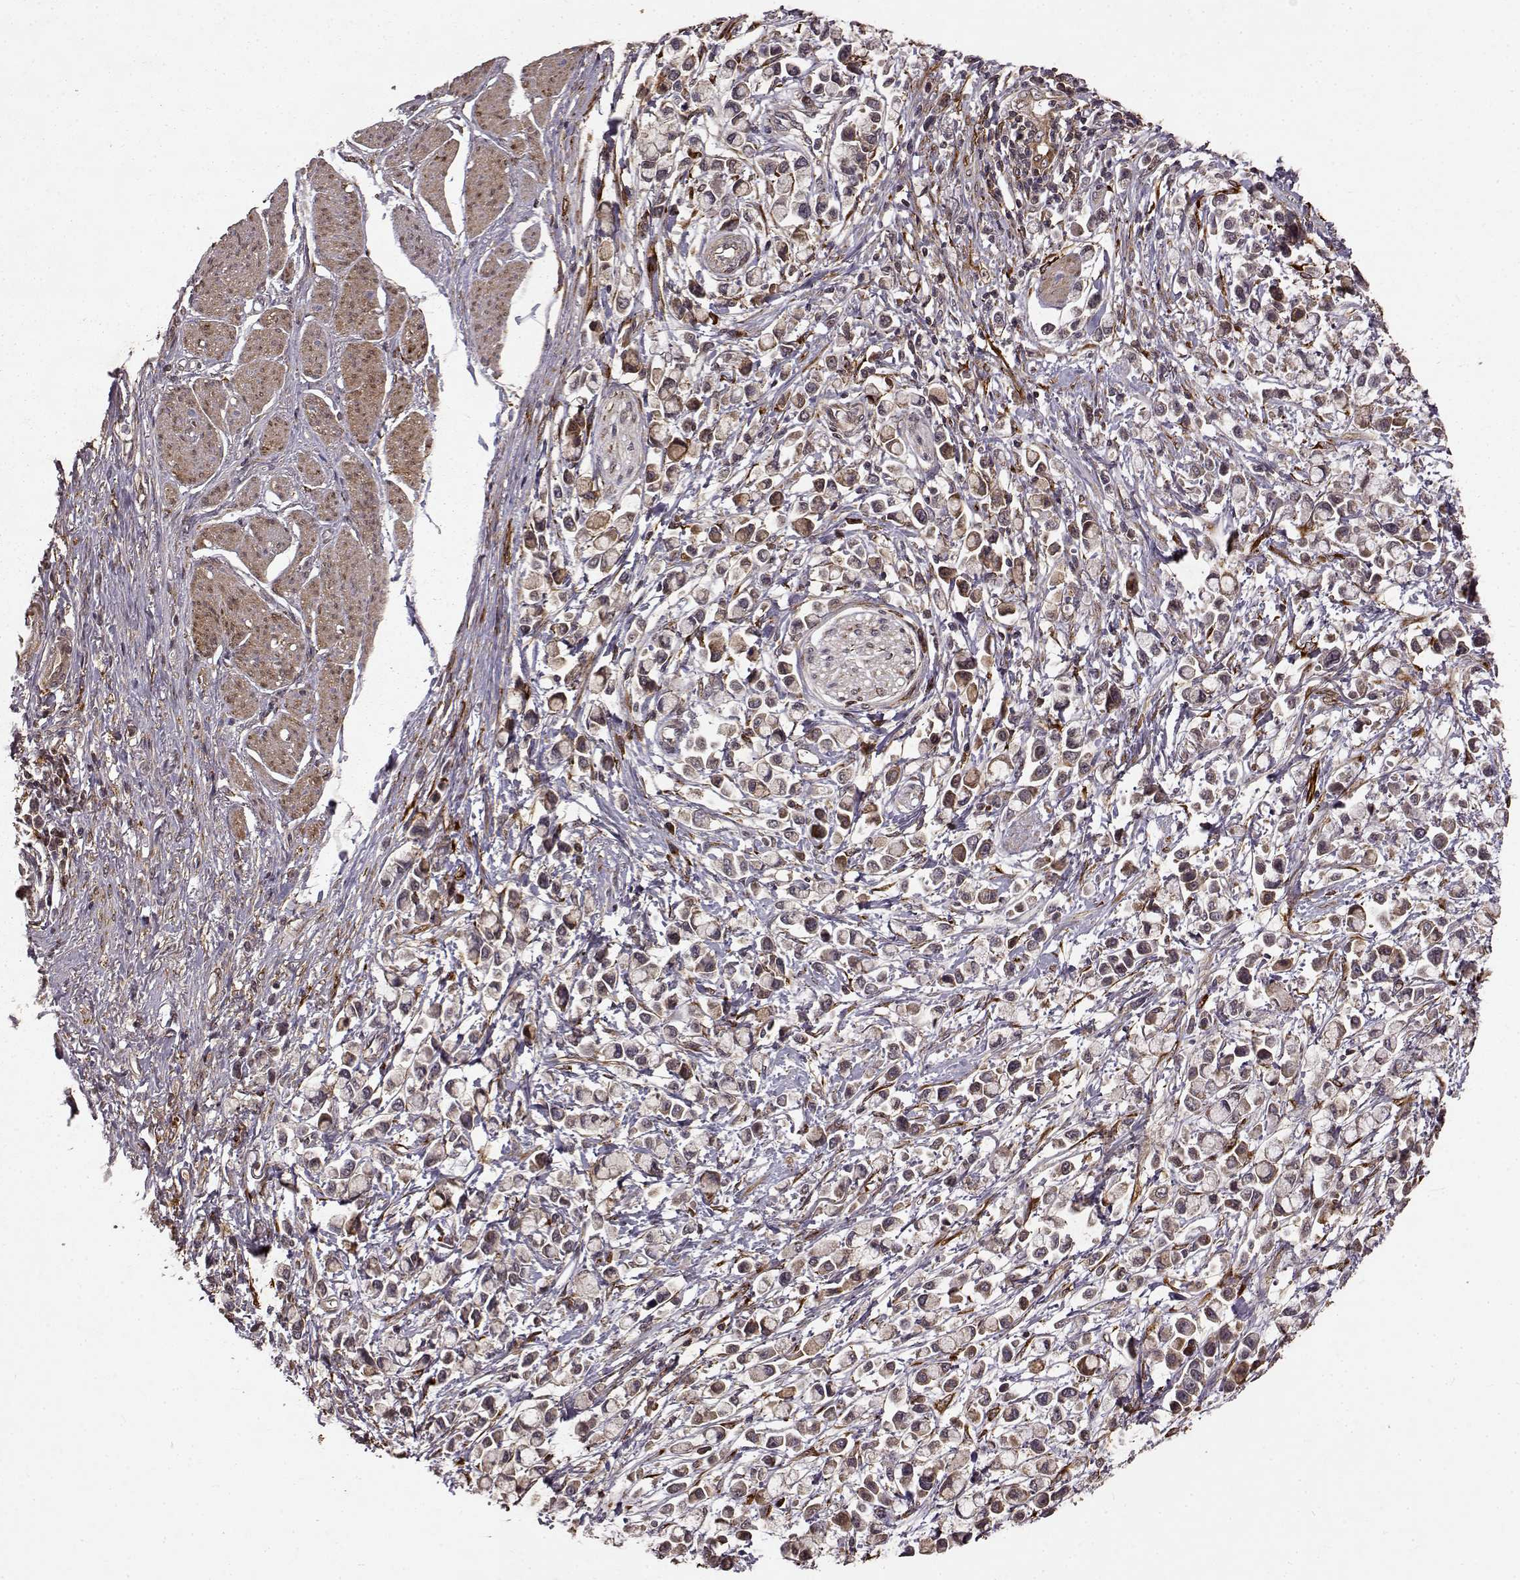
{"staining": {"intensity": "strong", "quantity": "<25%", "location": "cytoplasmic/membranous"}, "tissue": "stomach cancer", "cell_type": "Tumor cells", "image_type": "cancer", "snomed": [{"axis": "morphology", "description": "Adenocarcinoma, NOS"}, {"axis": "topography", "description": "Stomach"}], "caption": "Stomach adenocarcinoma stained with a protein marker displays strong staining in tumor cells.", "gene": "FSTL1", "patient": {"sex": "female", "age": 81}}